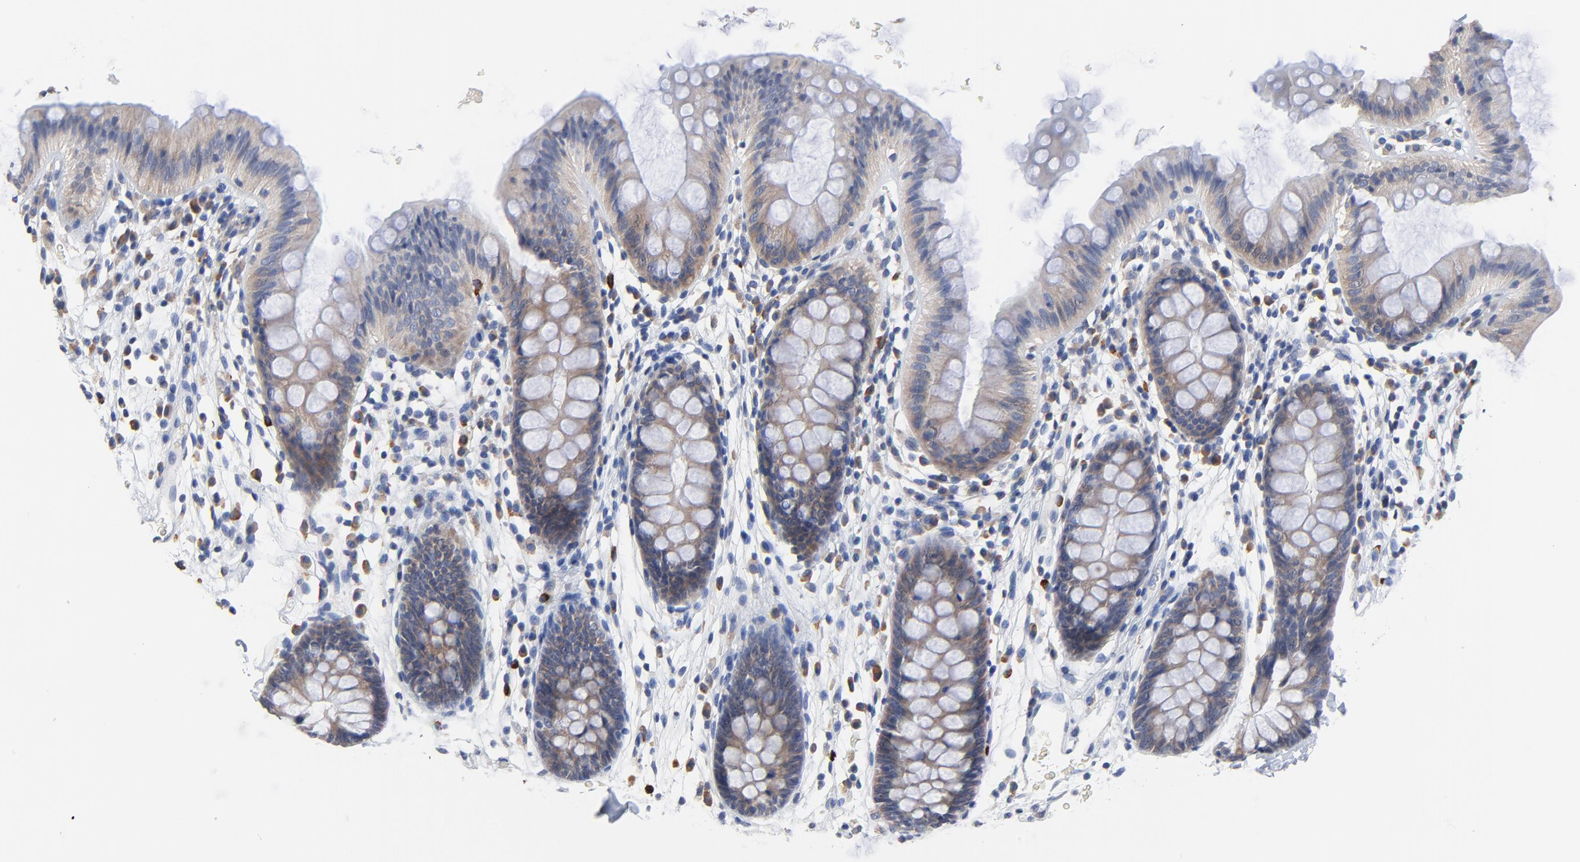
{"staining": {"intensity": "negative", "quantity": "none", "location": "none"}, "tissue": "colon", "cell_type": "Endothelial cells", "image_type": "normal", "snomed": [{"axis": "morphology", "description": "Normal tissue, NOS"}, {"axis": "topography", "description": "Smooth muscle"}, {"axis": "topography", "description": "Colon"}], "caption": "This photomicrograph is of benign colon stained with immunohistochemistry (IHC) to label a protein in brown with the nuclei are counter-stained blue. There is no staining in endothelial cells. (Stains: DAB (3,3'-diaminobenzidine) immunohistochemistry (IHC) with hematoxylin counter stain, Microscopy: brightfield microscopy at high magnification).", "gene": "FBXL5", "patient": {"sex": "male", "age": 67}}